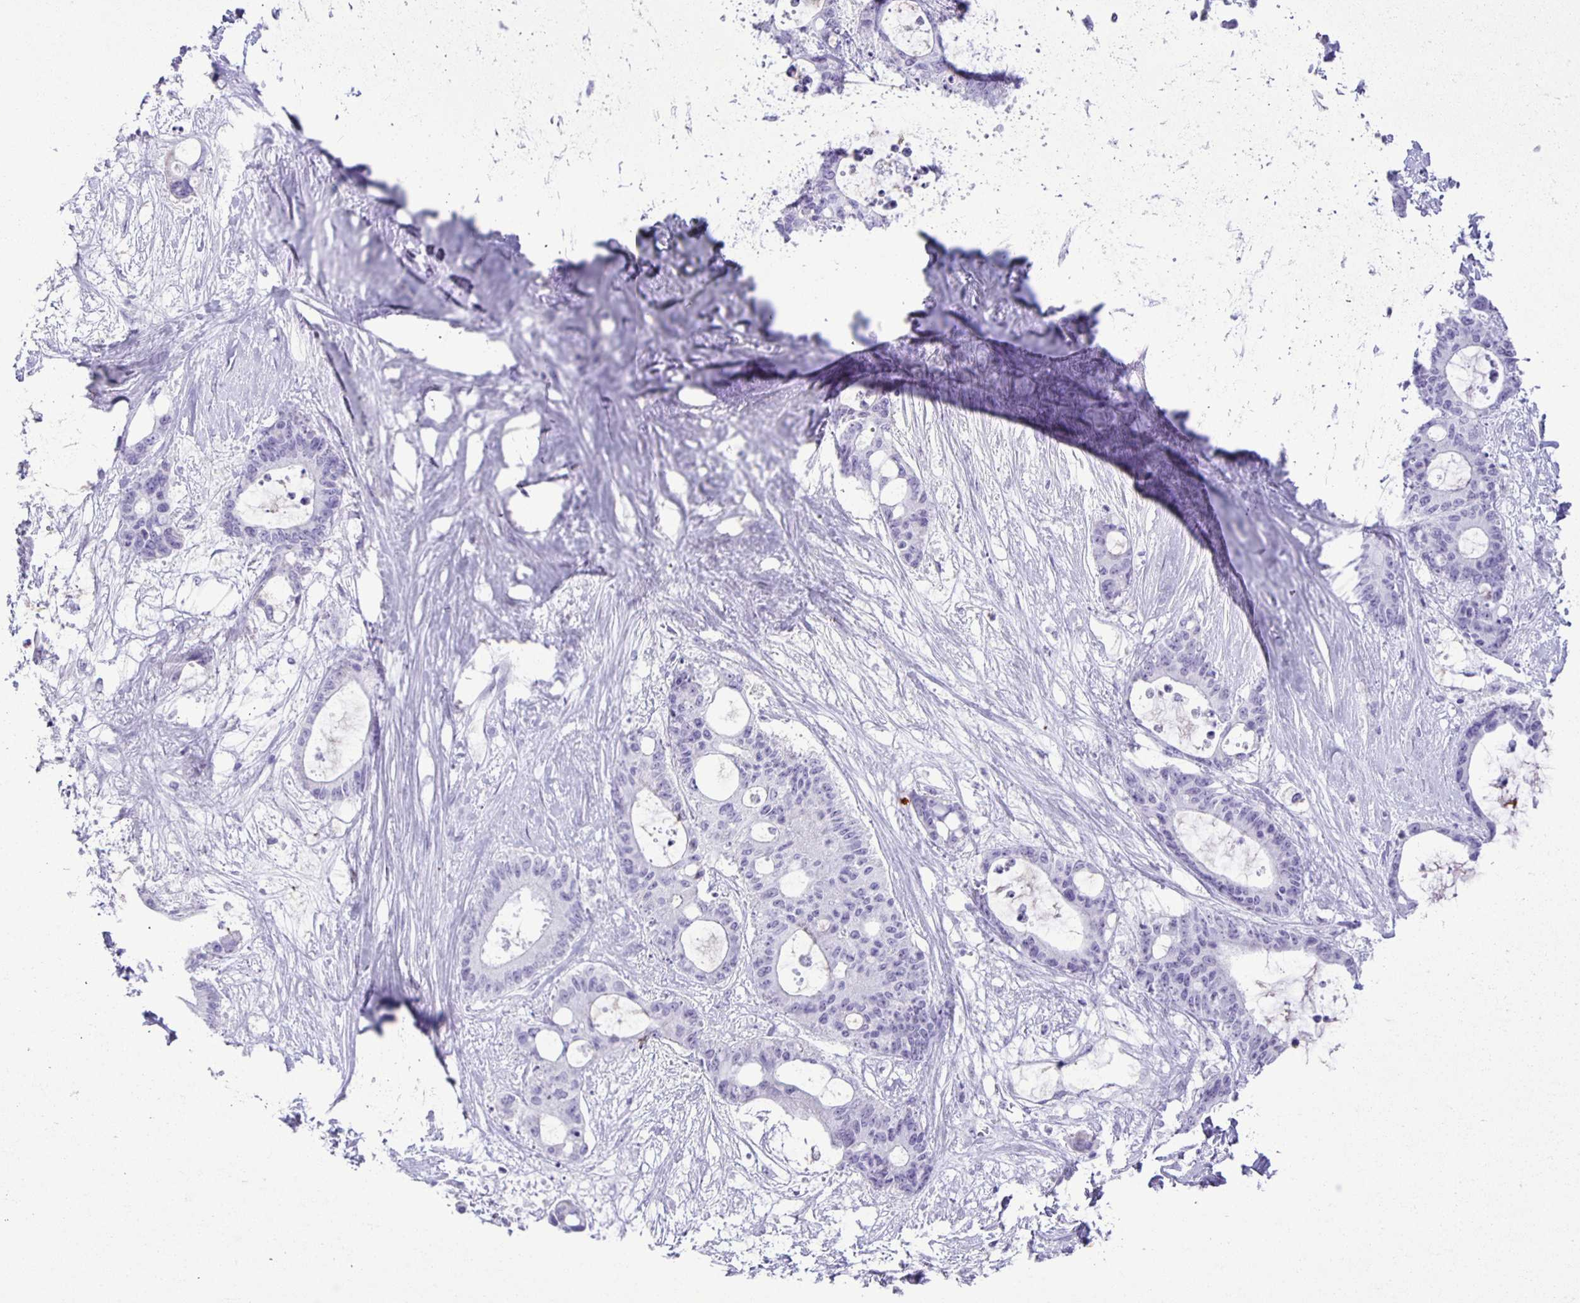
{"staining": {"intensity": "negative", "quantity": "none", "location": "none"}, "tissue": "liver cancer", "cell_type": "Tumor cells", "image_type": "cancer", "snomed": [{"axis": "morphology", "description": "Normal tissue, NOS"}, {"axis": "morphology", "description": "Cholangiocarcinoma"}, {"axis": "topography", "description": "Liver"}, {"axis": "topography", "description": "Peripheral nerve tissue"}], "caption": "IHC photomicrograph of liver cancer (cholangiocarcinoma) stained for a protein (brown), which demonstrates no staining in tumor cells.", "gene": "EZHIP", "patient": {"sex": "female", "age": 73}}